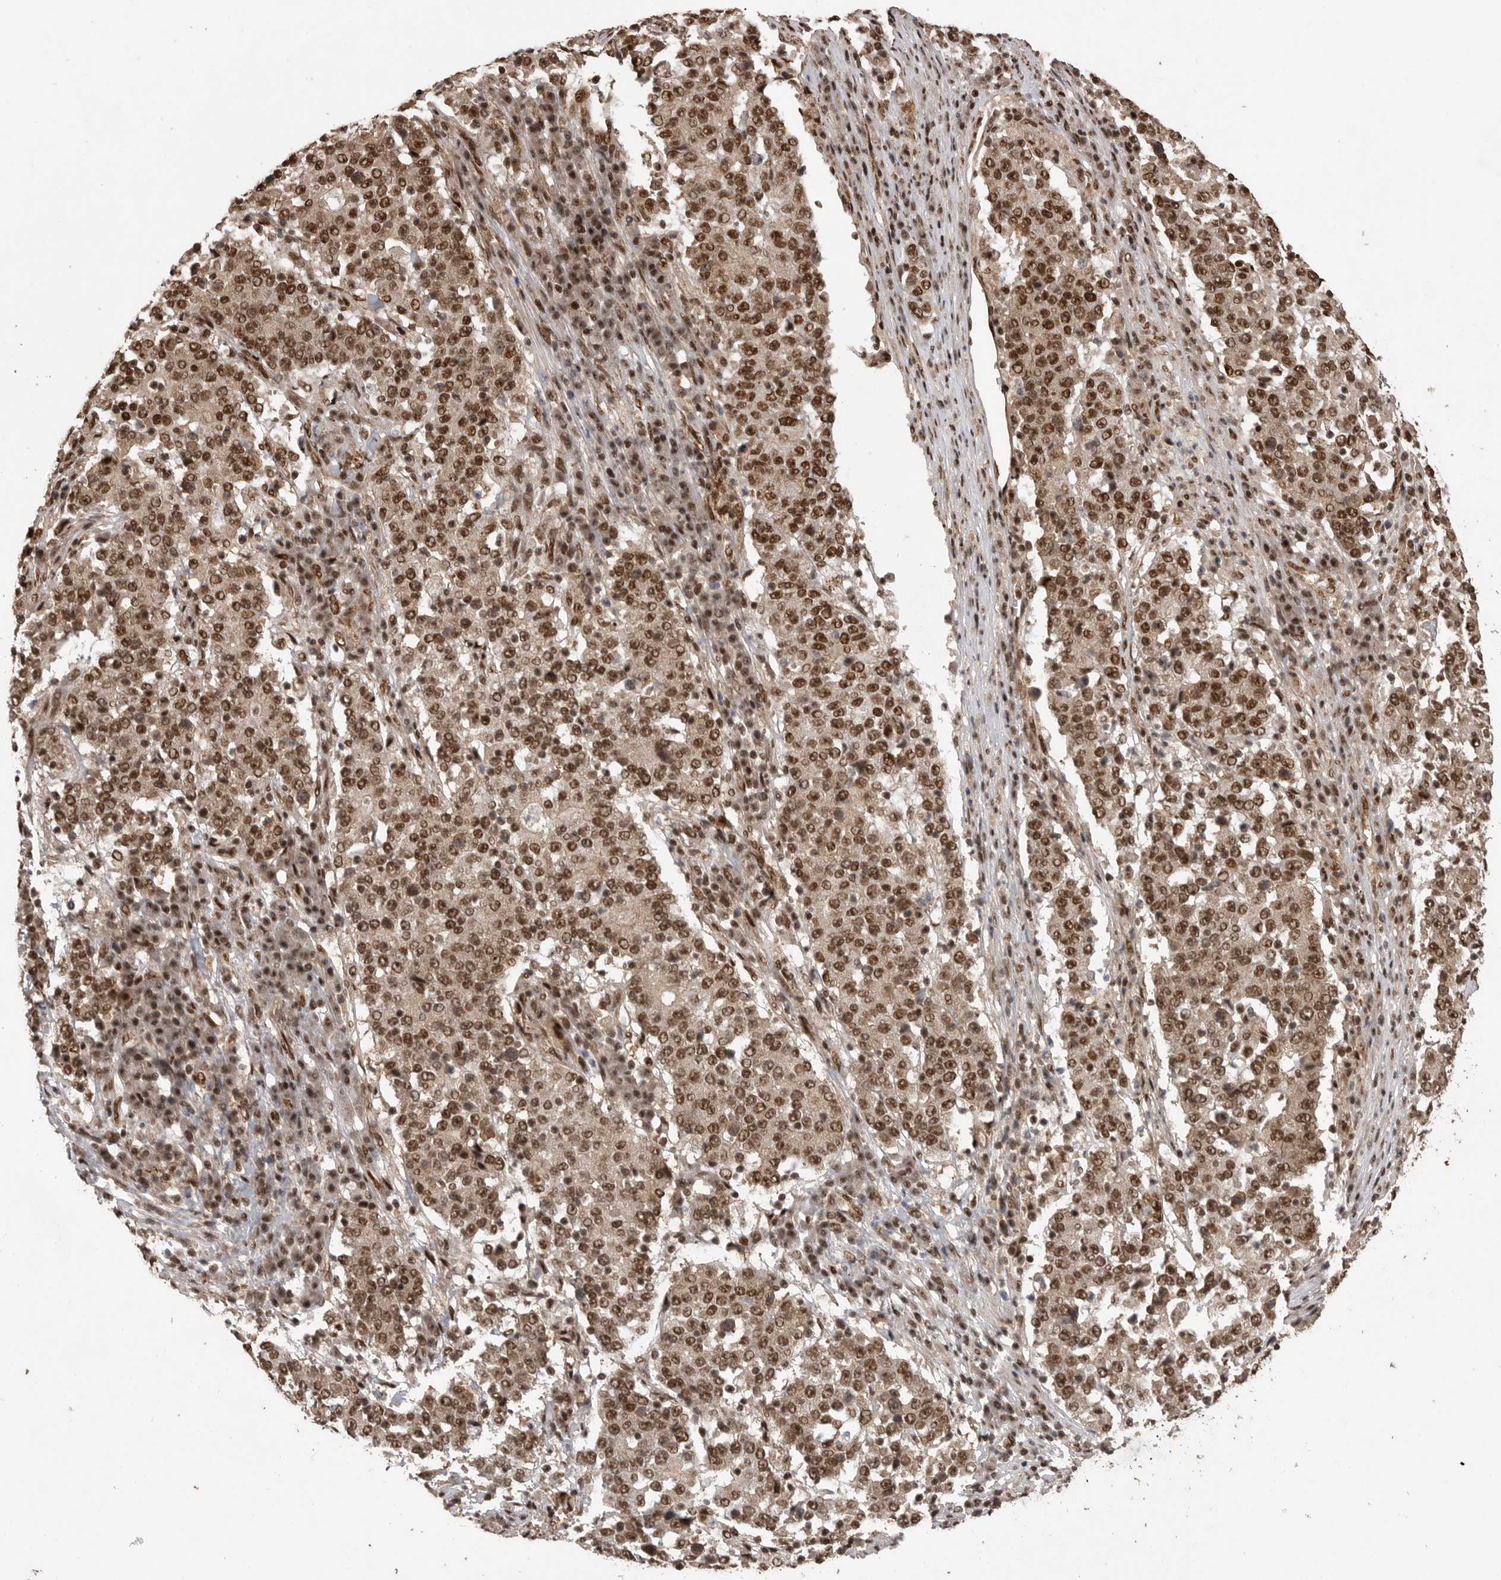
{"staining": {"intensity": "moderate", "quantity": ">75%", "location": "nuclear"}, "tissue": "stomach cancer", "cell_type": "Tumor cells", "image_type": "cancer", "snomed": [{"axis": "morphology", "description": "Adenocarcinoma, NOS"}, {"axis": "topography", "description": "Stomach"}], "caption": "This photomicrograph demonstrates immunohistochemistry (IHC) staining of stomach cancer (adenocarcinoma), with medium moderate nuclear expression in approximately >75% of tumor cells.", "gene": "PPP1R8", "patient": {"sex": "male", "age": 59}}